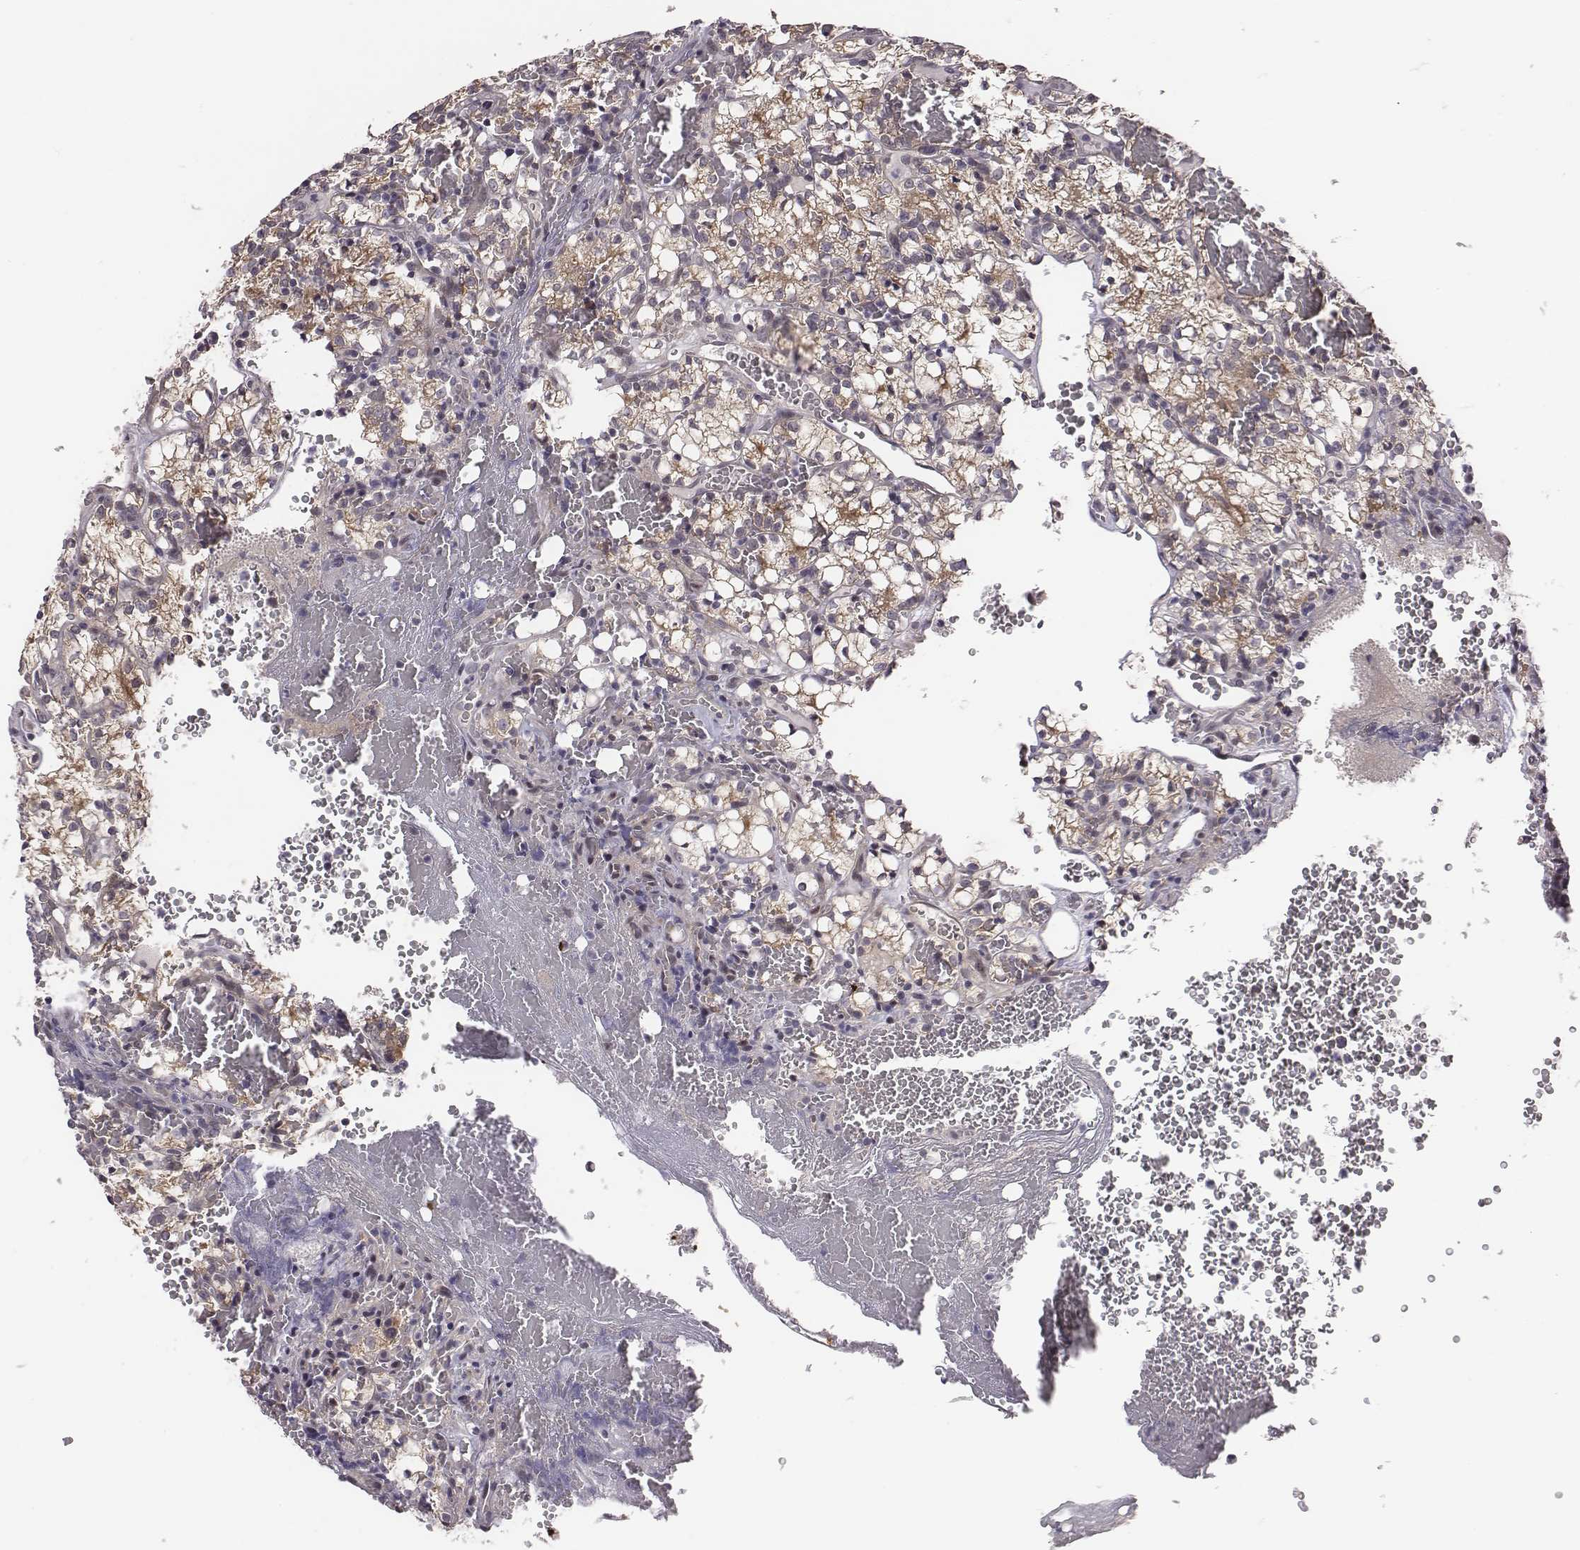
{"staining": {"intensity": "moderate", "quantity": ">75%", "location": "cytoplasmic/membranous"}, "tissue": "renal cancer", "cell_type": "Tumor cells", "image_type": "cancer", "snomed": [{"axis": "morphology", "description": "Adenocarcinoma, NOS"}, {"axis": "topography", "description": "Kidney"}], "caption": "Protein expression analysis of adenocarcinoma (renal) demonstrates moderate cytoplasmic/membranous expression in about >75% of tumor cells.", "gene": "SMURF2", "patient": {"sex": "female", "age": 69}}